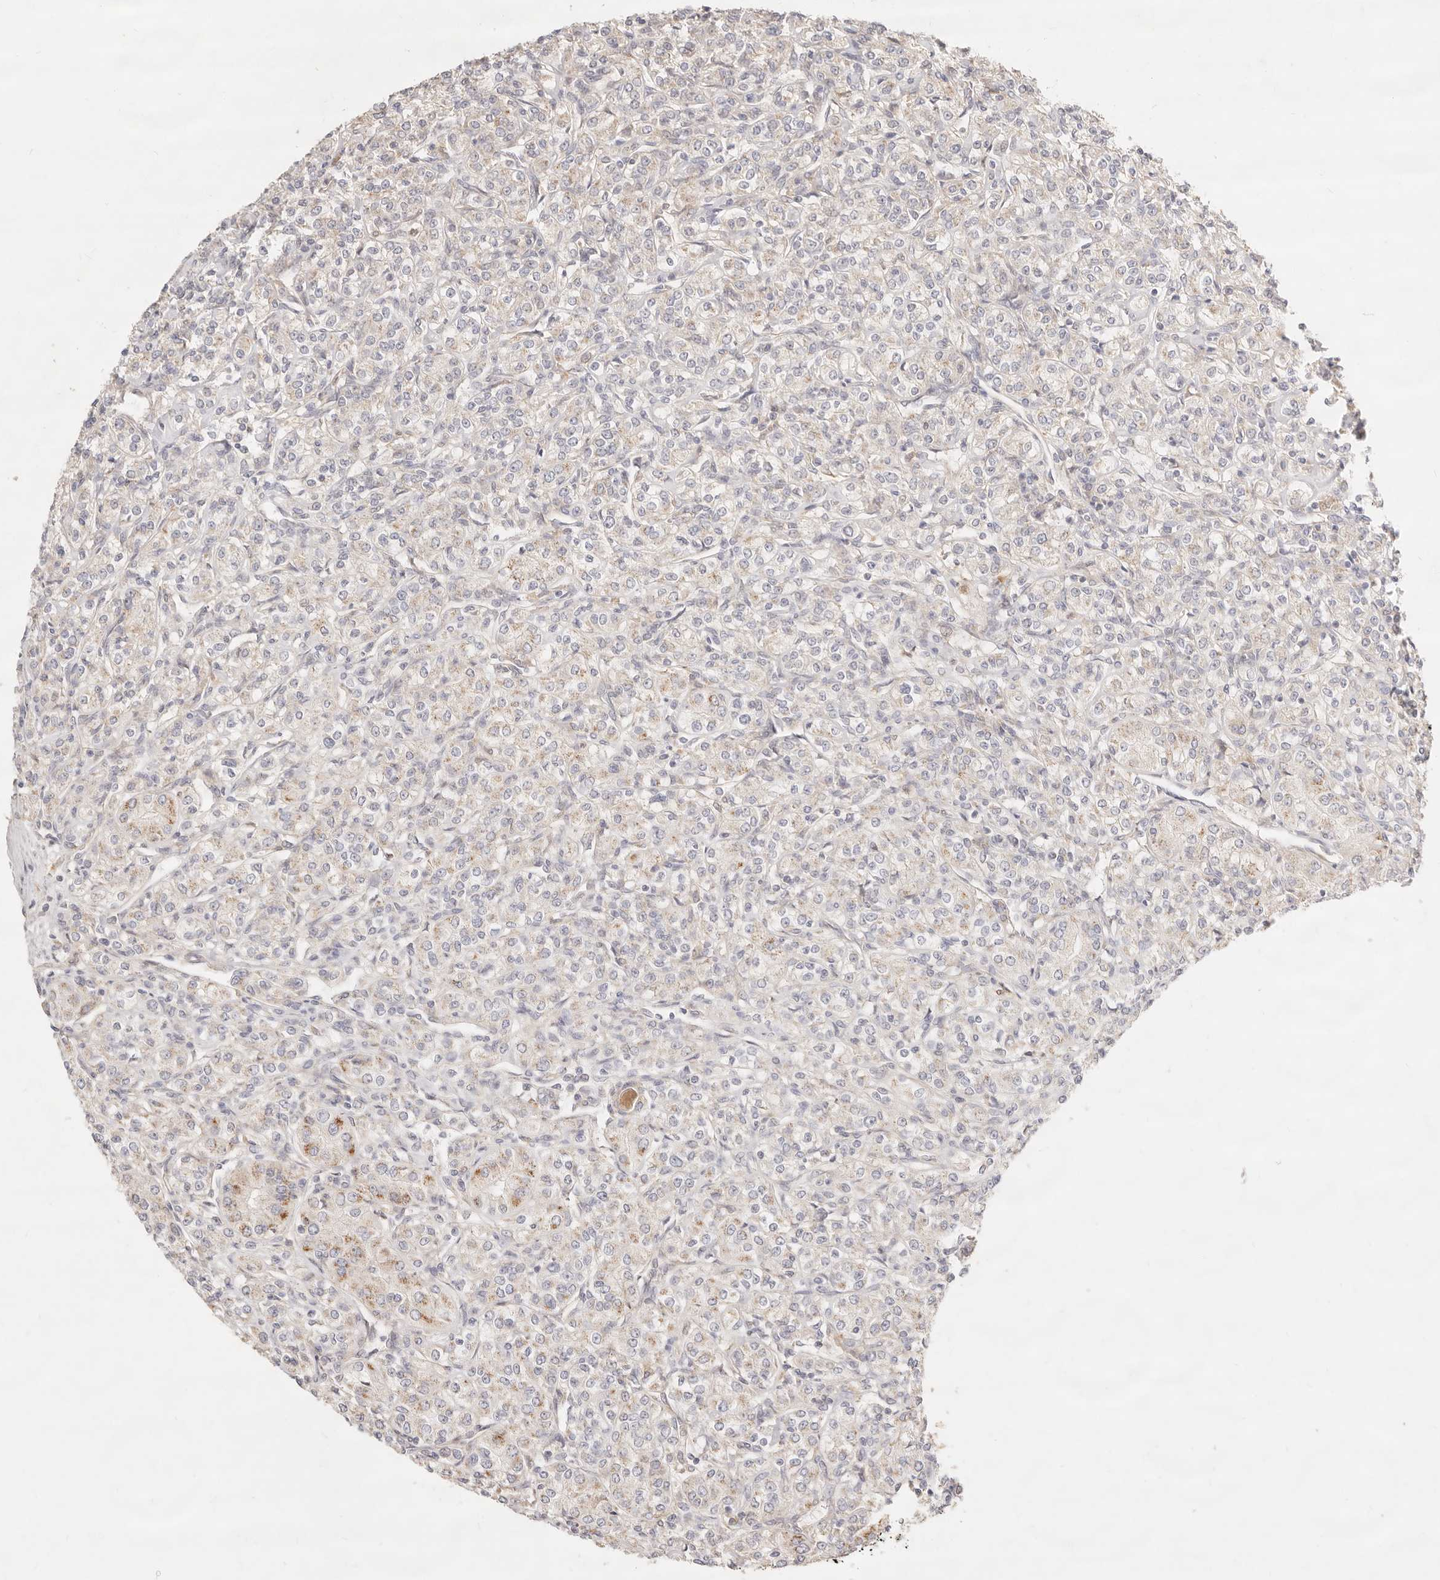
{"staining": {"intensity": "negative", "quantity": "none", "location": "none"}, "tissue": "renal cancer", "cell_type": "Tumor cells", "image_type": "cancer", "snomed": [{"axis": "morphology", "description": "Adenocarcinoma, NOS"}, {"axis": "topography", "description": "Kidney"}], "caption": "This is a image of immunohistochemistry (IHC) staining of renal cancer, which shows no positivity in tumor cells. (DAB (3,3'-diaminobenzidine) IHC visualized using brightfield microscopy, high magnification).", "gene": "ACOX1", "patient": {"sex": "male", "age": 77}}